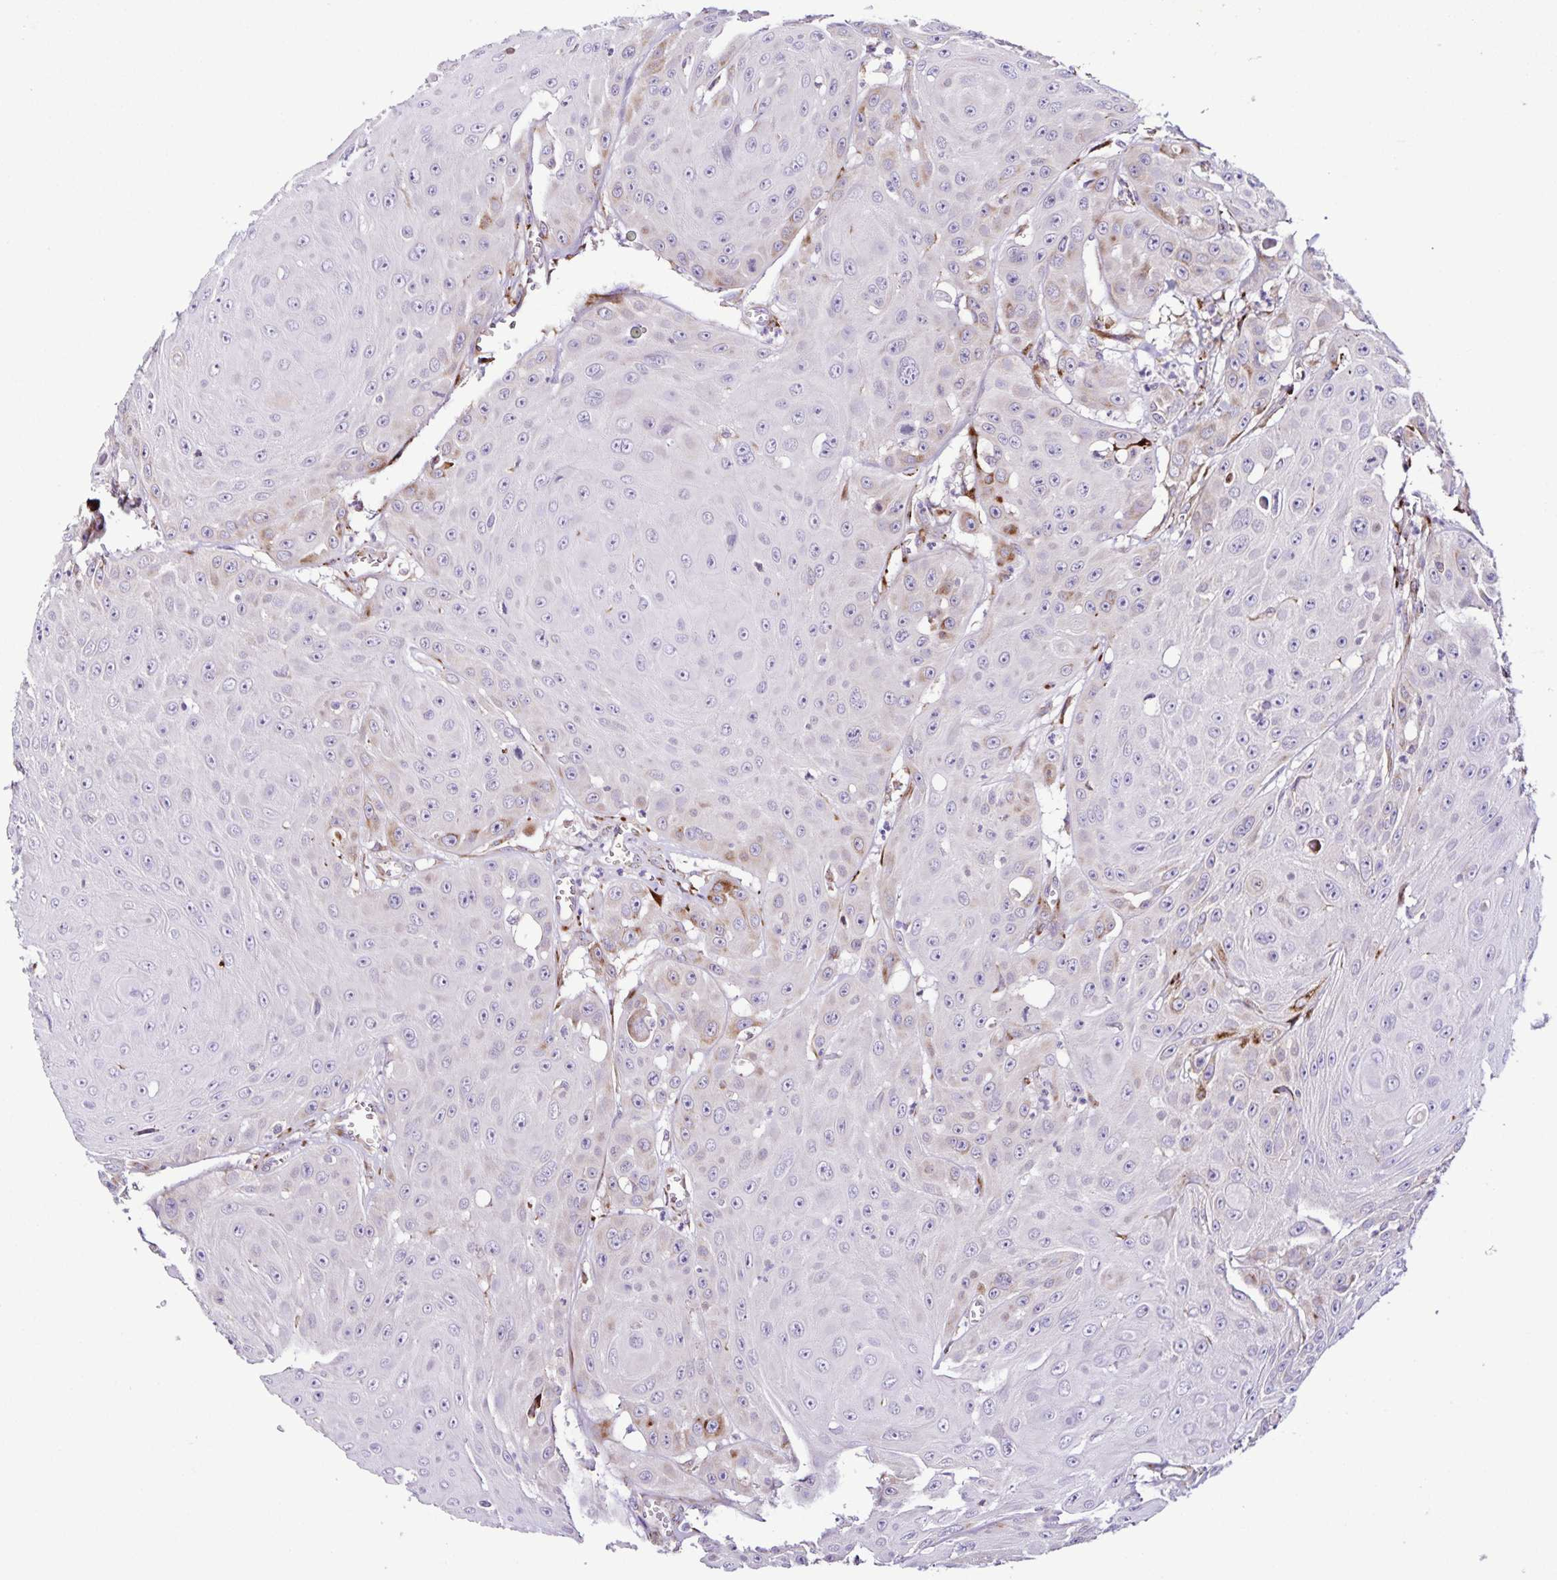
{"staining": {"intensity": "weak", "quantity": "<25%", "location": "cytoplasmic/membranous"}, "tissue": "head and neck cancer", "cell_type": "Tumor cells", "image_type": "cancer", "snomed": [{"axis": "morphology", "description": "Squamous cell carcinoma, NOS"}, {"axis": "topography", "description": "Oral tissue"}, {"axis": "topography", "description": "Head-Neck"}], "caption": "This photomicrograph is of head and neck cancer stained with immunohistochemistry to label a protein in brown with the nuclei are counter-stained blue. There is no staining in tumor cells.", "gene": "OSBPL5", "patient": {"sex": "male", "age": 81}}